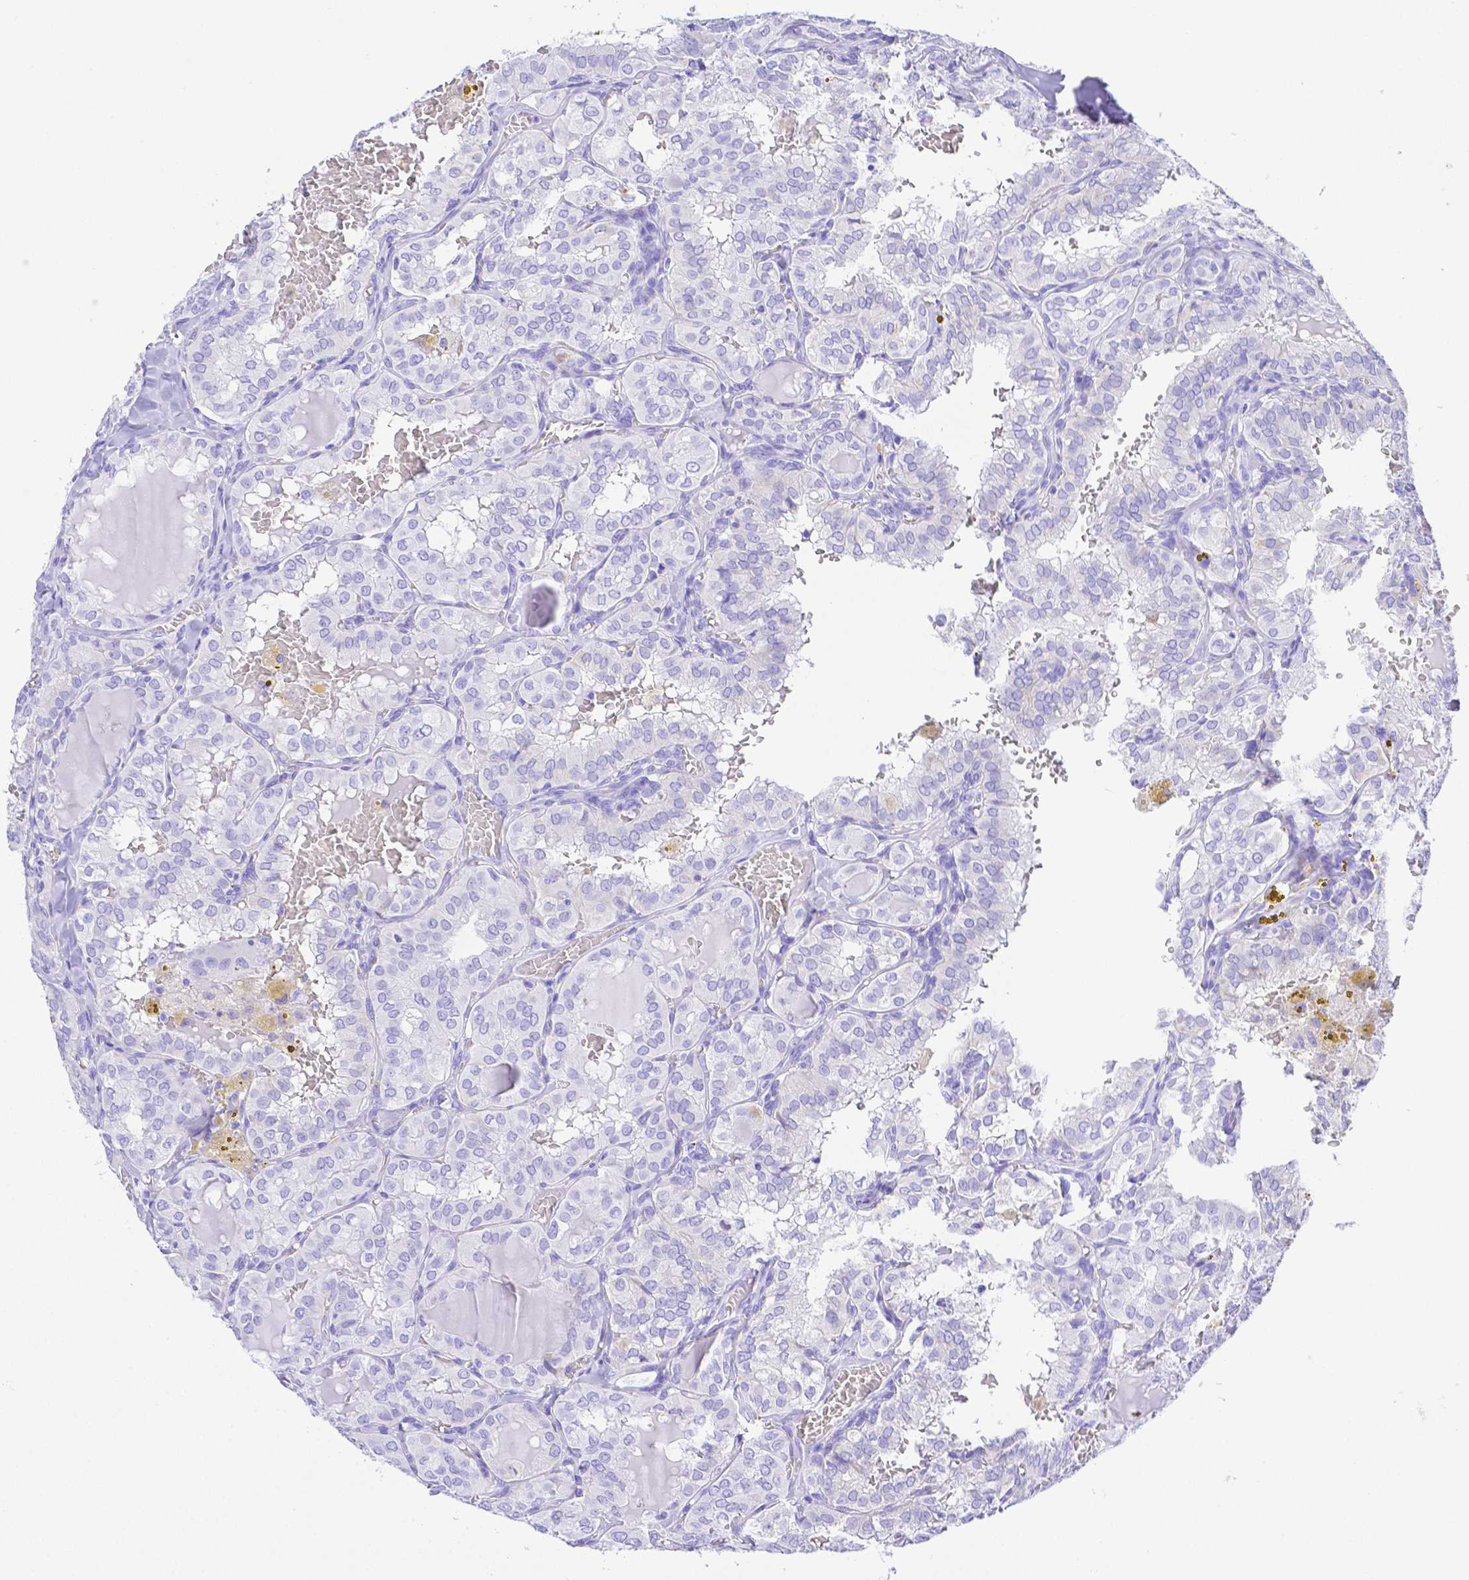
{"staining": {"intensity": "negative", "quantity": "none", "location": "none"}, "tissue": "thyroid cancer", "cell_type": "Tumor cells", "image_type": "cancer", "snomed": [{"axis": "morphology", "description": "Papillary adenocarcinoma, NOS"}, {"axis": "topography", "description": "Thyroid gland"}], "caption": "A high-resolution histopathology image shows IHC staining of thyroid cancer, which demonstrates no significant expression in tumor cells.", "gene": "SMR3A", "patient": {"sex": "male", "age": 20}}